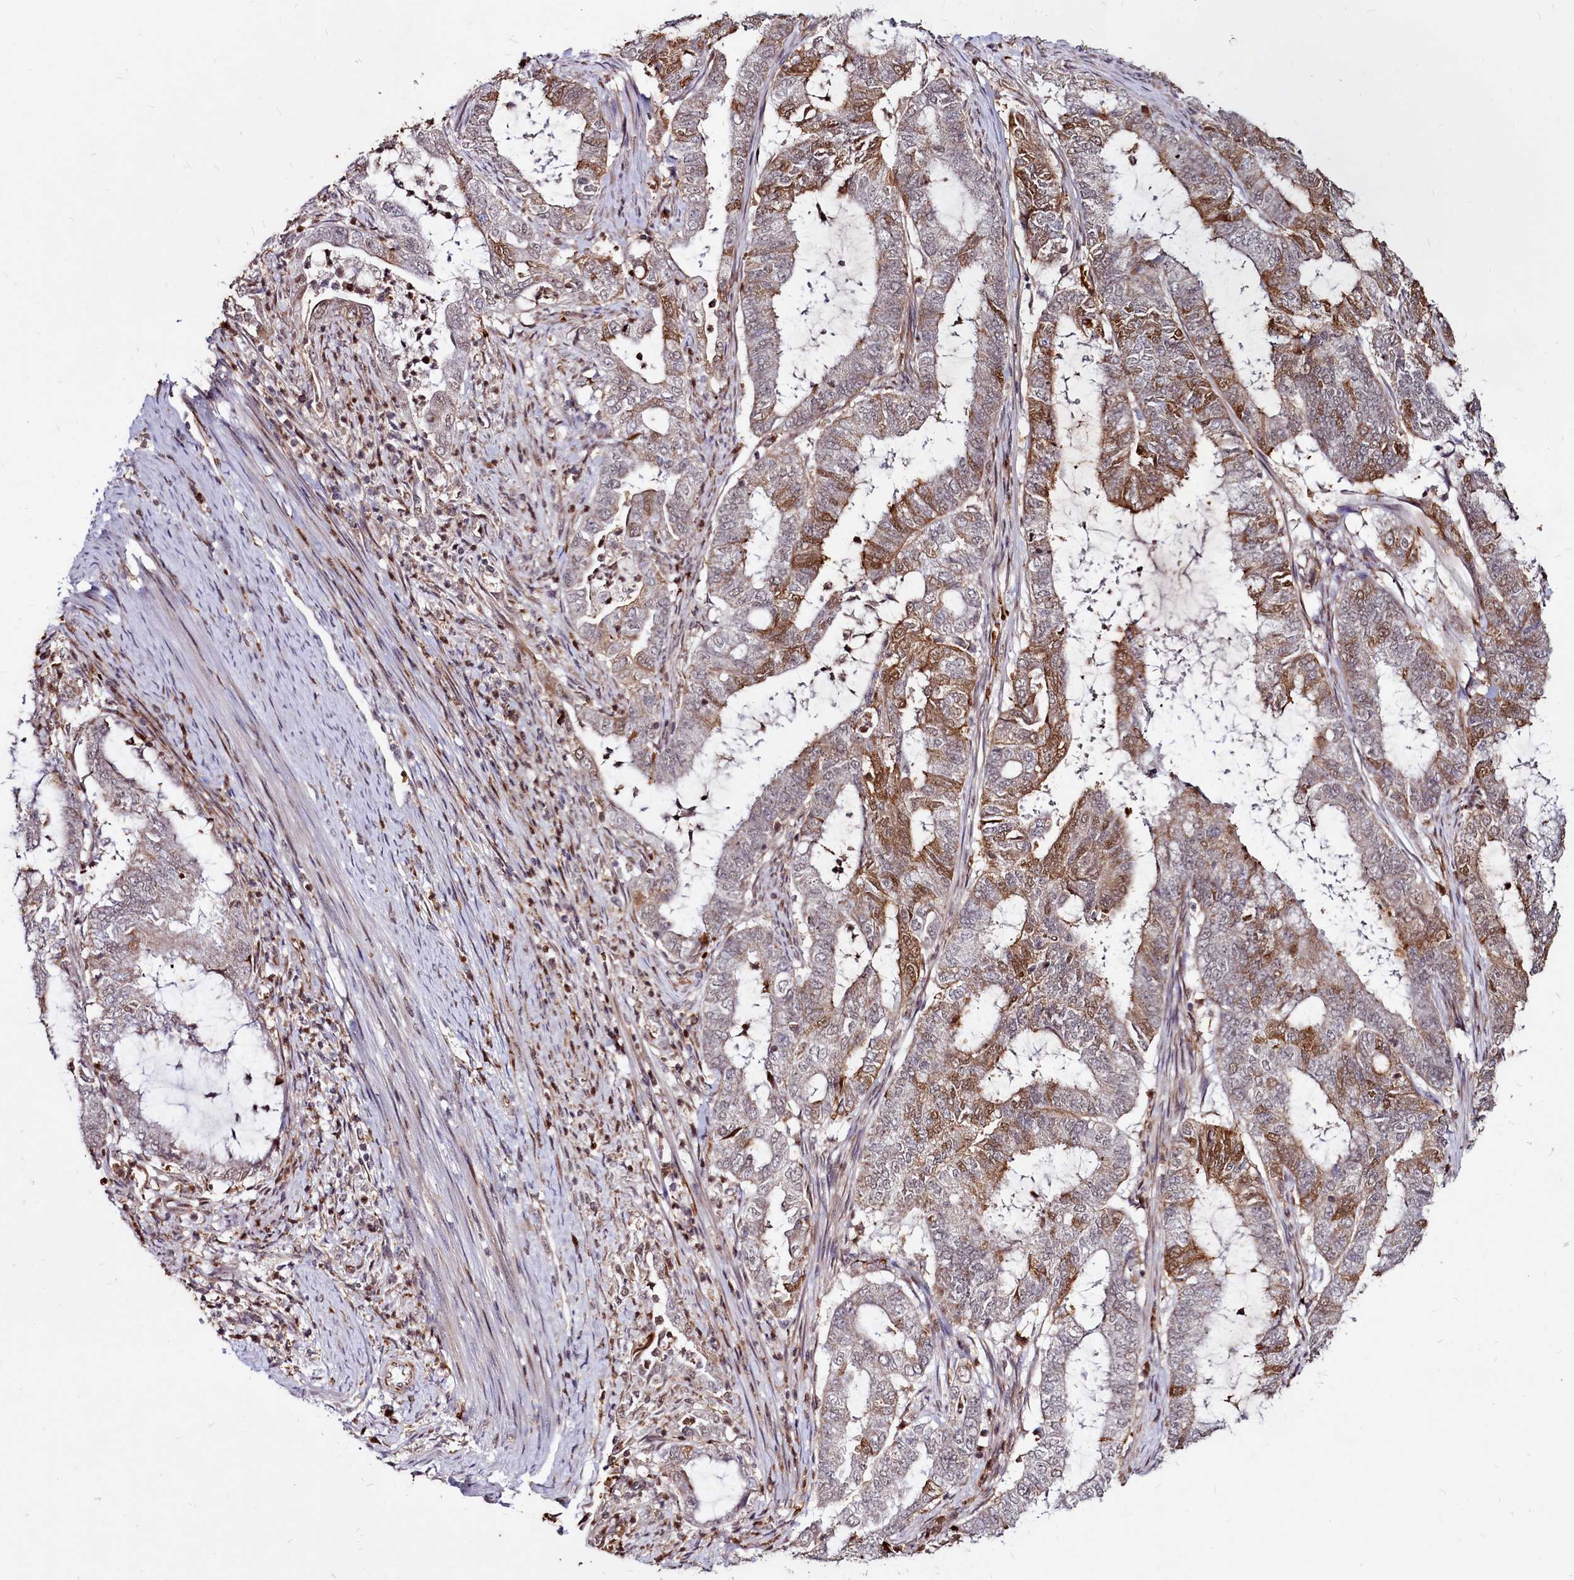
{"staining": {"intensity": "moderate", "quantity": "25%-75%", "location": "cytoplasmic/membranous,nuclear"}, "tissue": "endometrial cancer", "cell_type": "Tumor cells", "image_type": "cancer", "snomed": [{"axis": "morphology", "description": "Adenocarcinoma, NOS"}, {"axis": "topography", "description": "Endometrium"}], "caption": "Approximately 25%-75% of tumor cells in endometrial cancer (adenocarcinoma) display moderate cytoplasmic/membranous and nuclear protein positivity as visualized by brown immunohistochemical staining.", "gene": "CLK3", "patient": {"sex": "female", "age": 51}}